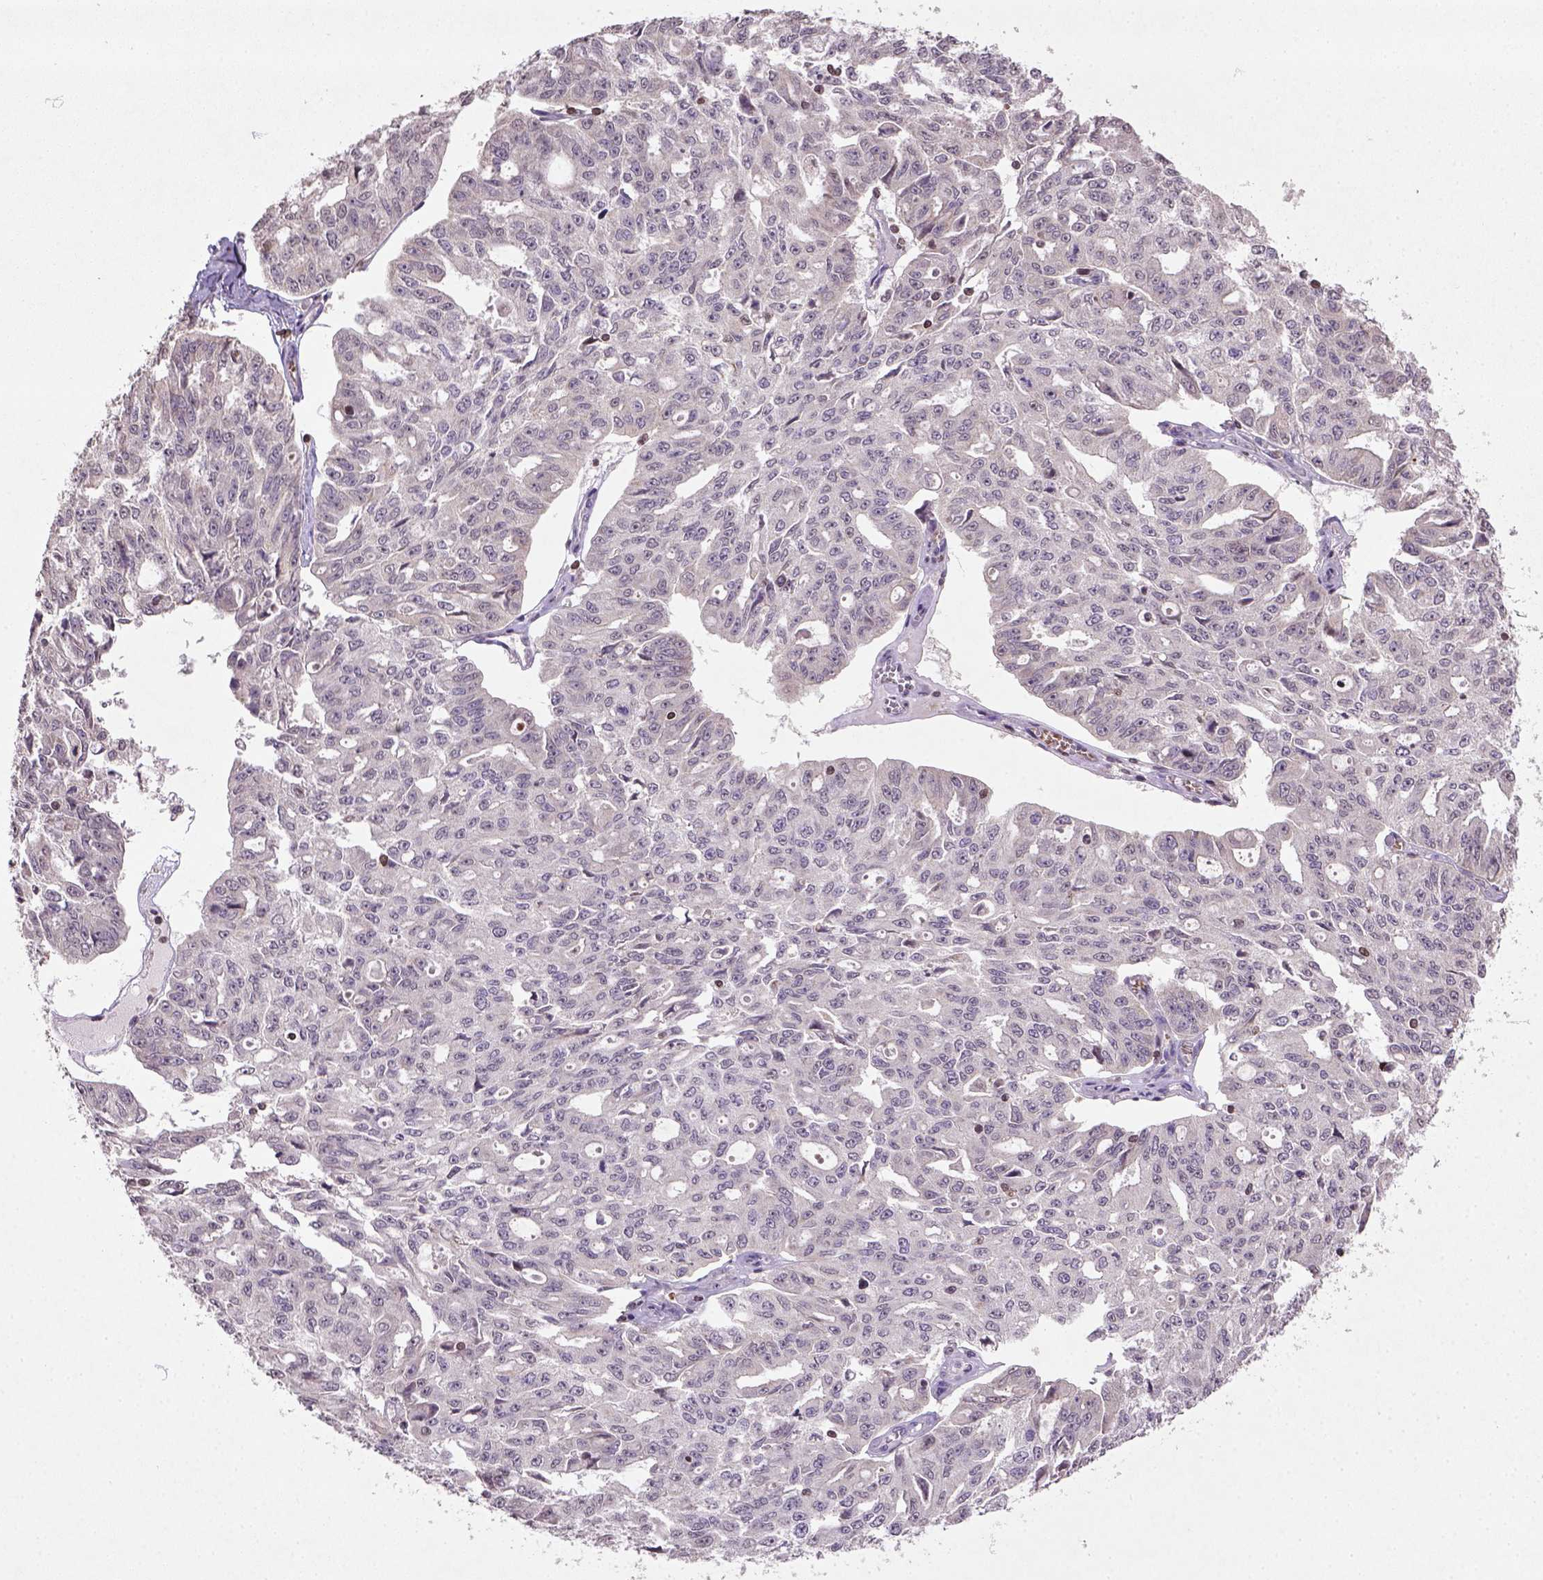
{"staining": {"intensity": "negative", "quantity": "none", "location": "none"}, "tissue": "ovarian cancer", "cell_type": "Tumor cells", "image_type": "cancer", "snomed": [{"axis": "morphology", "description": "Carcinoma, endometroid"}, {"axis": "topography", "description": "Ovary"}], "caption": "This is a micrograph of immunohistochemistry (IHC) staining of endometroid carcinoma (ovarian), which shows no staining in tumor cells.", "gene": "NUDT3", "patient": {"sex": "female", "age": 65}}